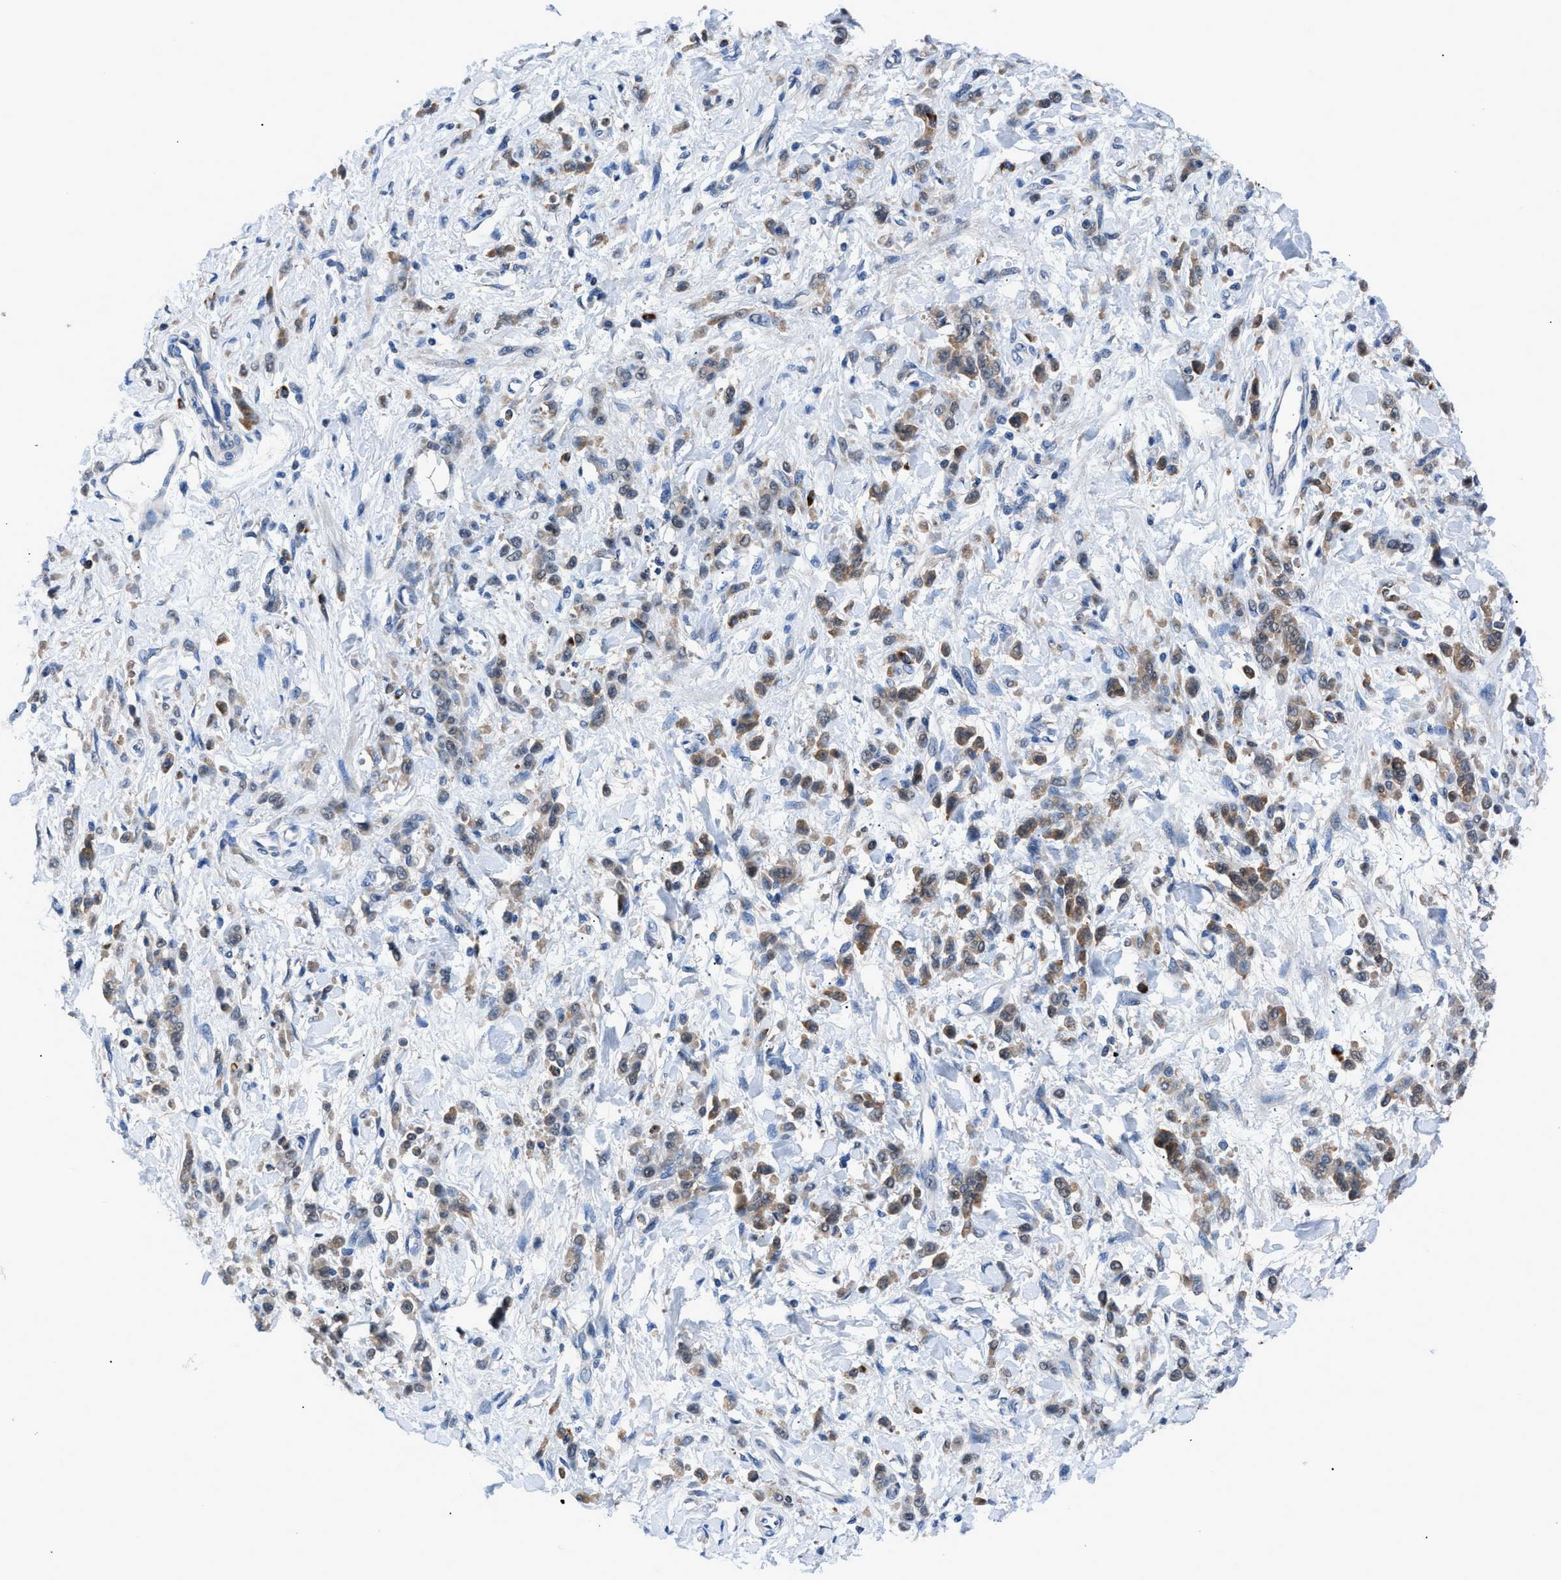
{"staining": {"intensity": "moderate", "quantity": ">75%", "location": "cytoplasmic/membranous"}, "tissue": "stomach cancer", "cell_type": "Tumor cells", "image_type": "cancer", "snomed": [{"axis": "morphology", "description": "Normal tissue, NOS"}, {"axis": "morphology", "description": "Adenocarcinoma, NOS"}, {"axis": "topography", "description": "Stomach"}], "caption": "A histopathology image showing moderate cytoplasmic/membranous staining in about >75% of tumor cells in stomach adenocarcinoma, as visualized by brown immunohistochemical staining.", "gene": "TMEM45B", "patient": {"sex": "male", "age": 82}}